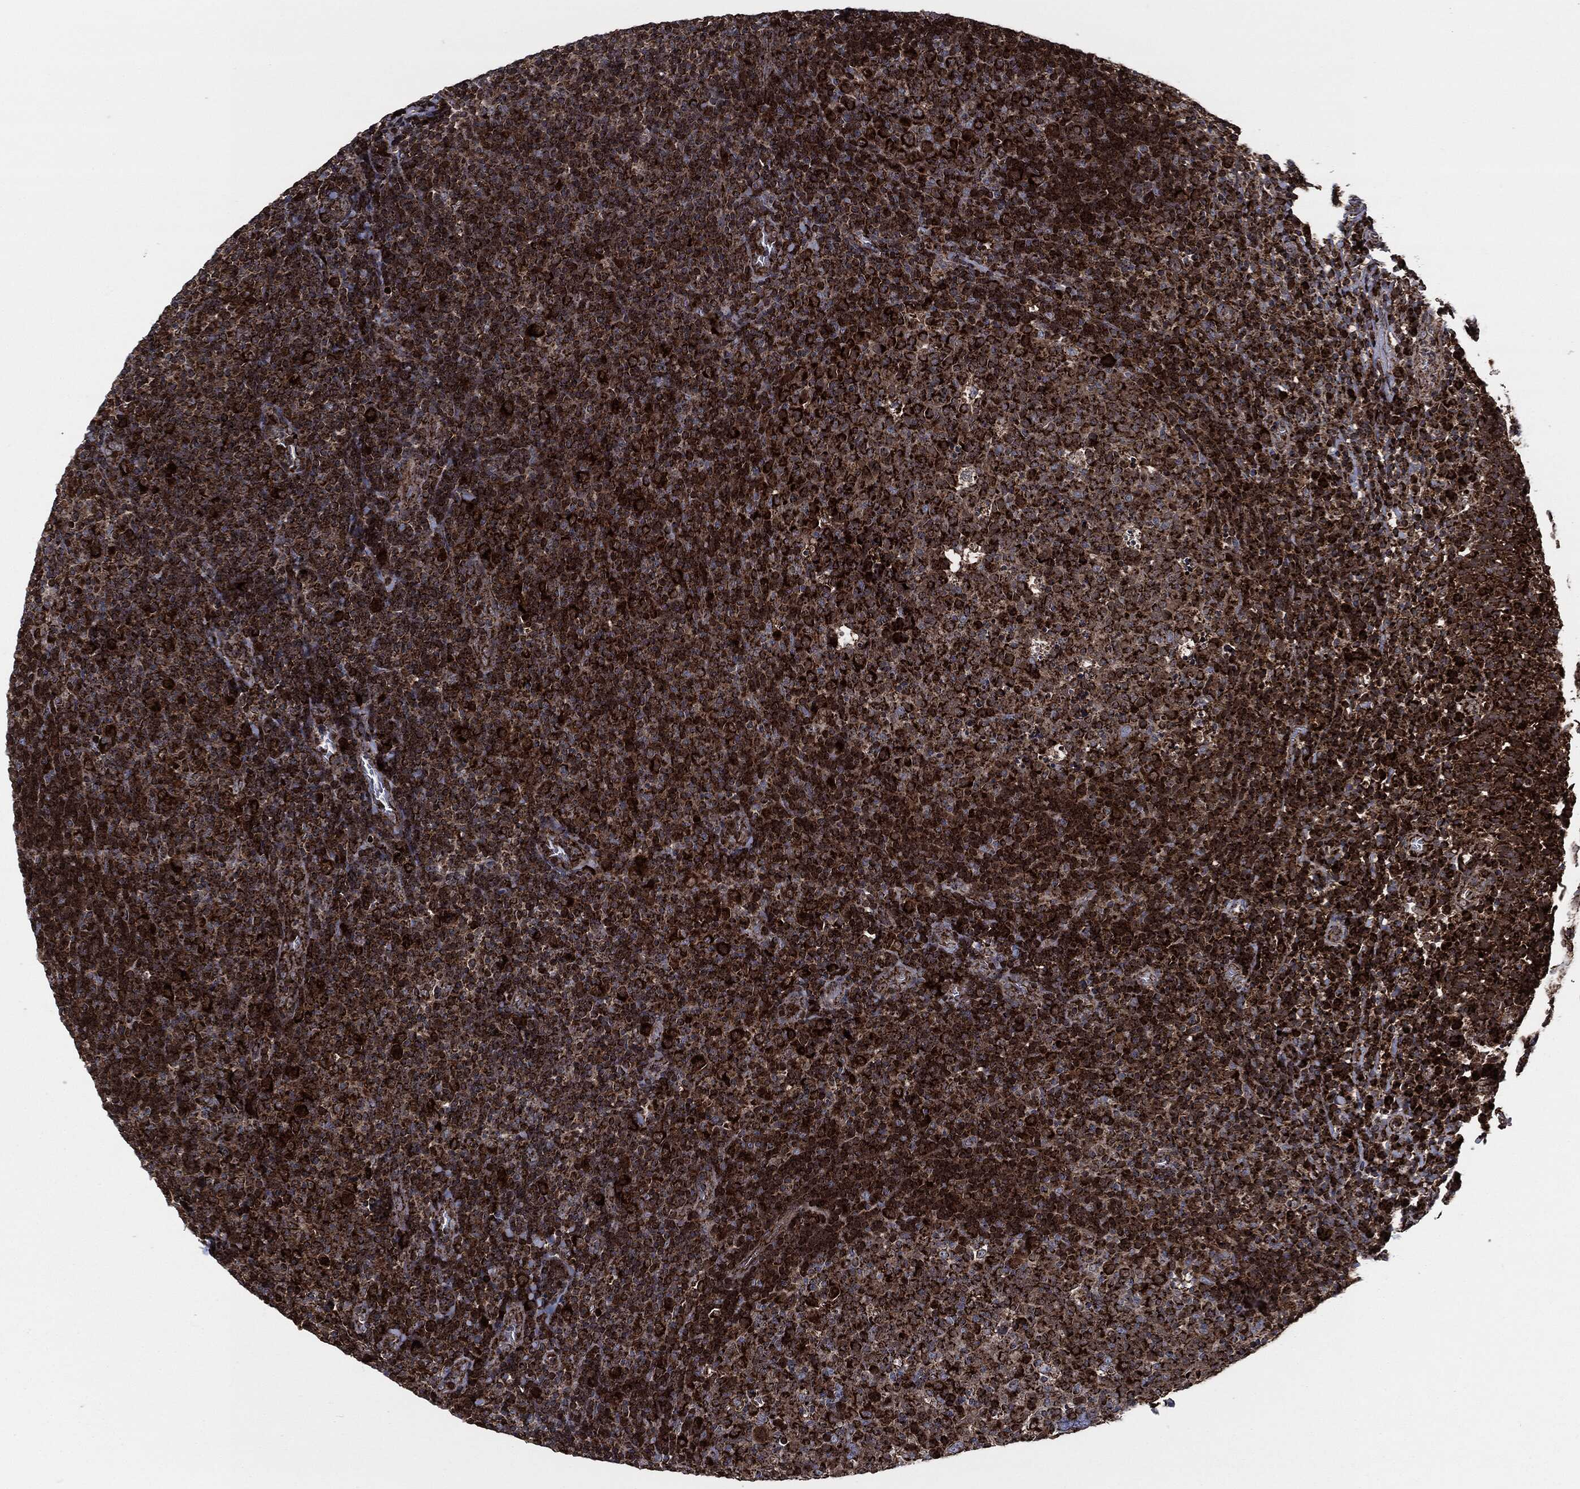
{"staining": {"intensity": "strong", "quantity": ">75%", "location": "cytoplasmic/membranous"}, "tissue": "tonsil", "cell_type": "Germinal center cells", "image_type": "normal", "snomed": [{"axis": "morphology", "description": "Normal tissue, NOS"}, {"axis": "topography", "description": "Tonsil"}], "caption": "DAB immunohistochemical staining of benign human tonsil demonstrates strong cytoplasmic/membranous protein expression in approximately >75% of germinal center cells. (brown staining indicates protein expression, while blue staining denotes nuclei).", "gene": "FH", "patient": {"sex": "female", "age": 5}}